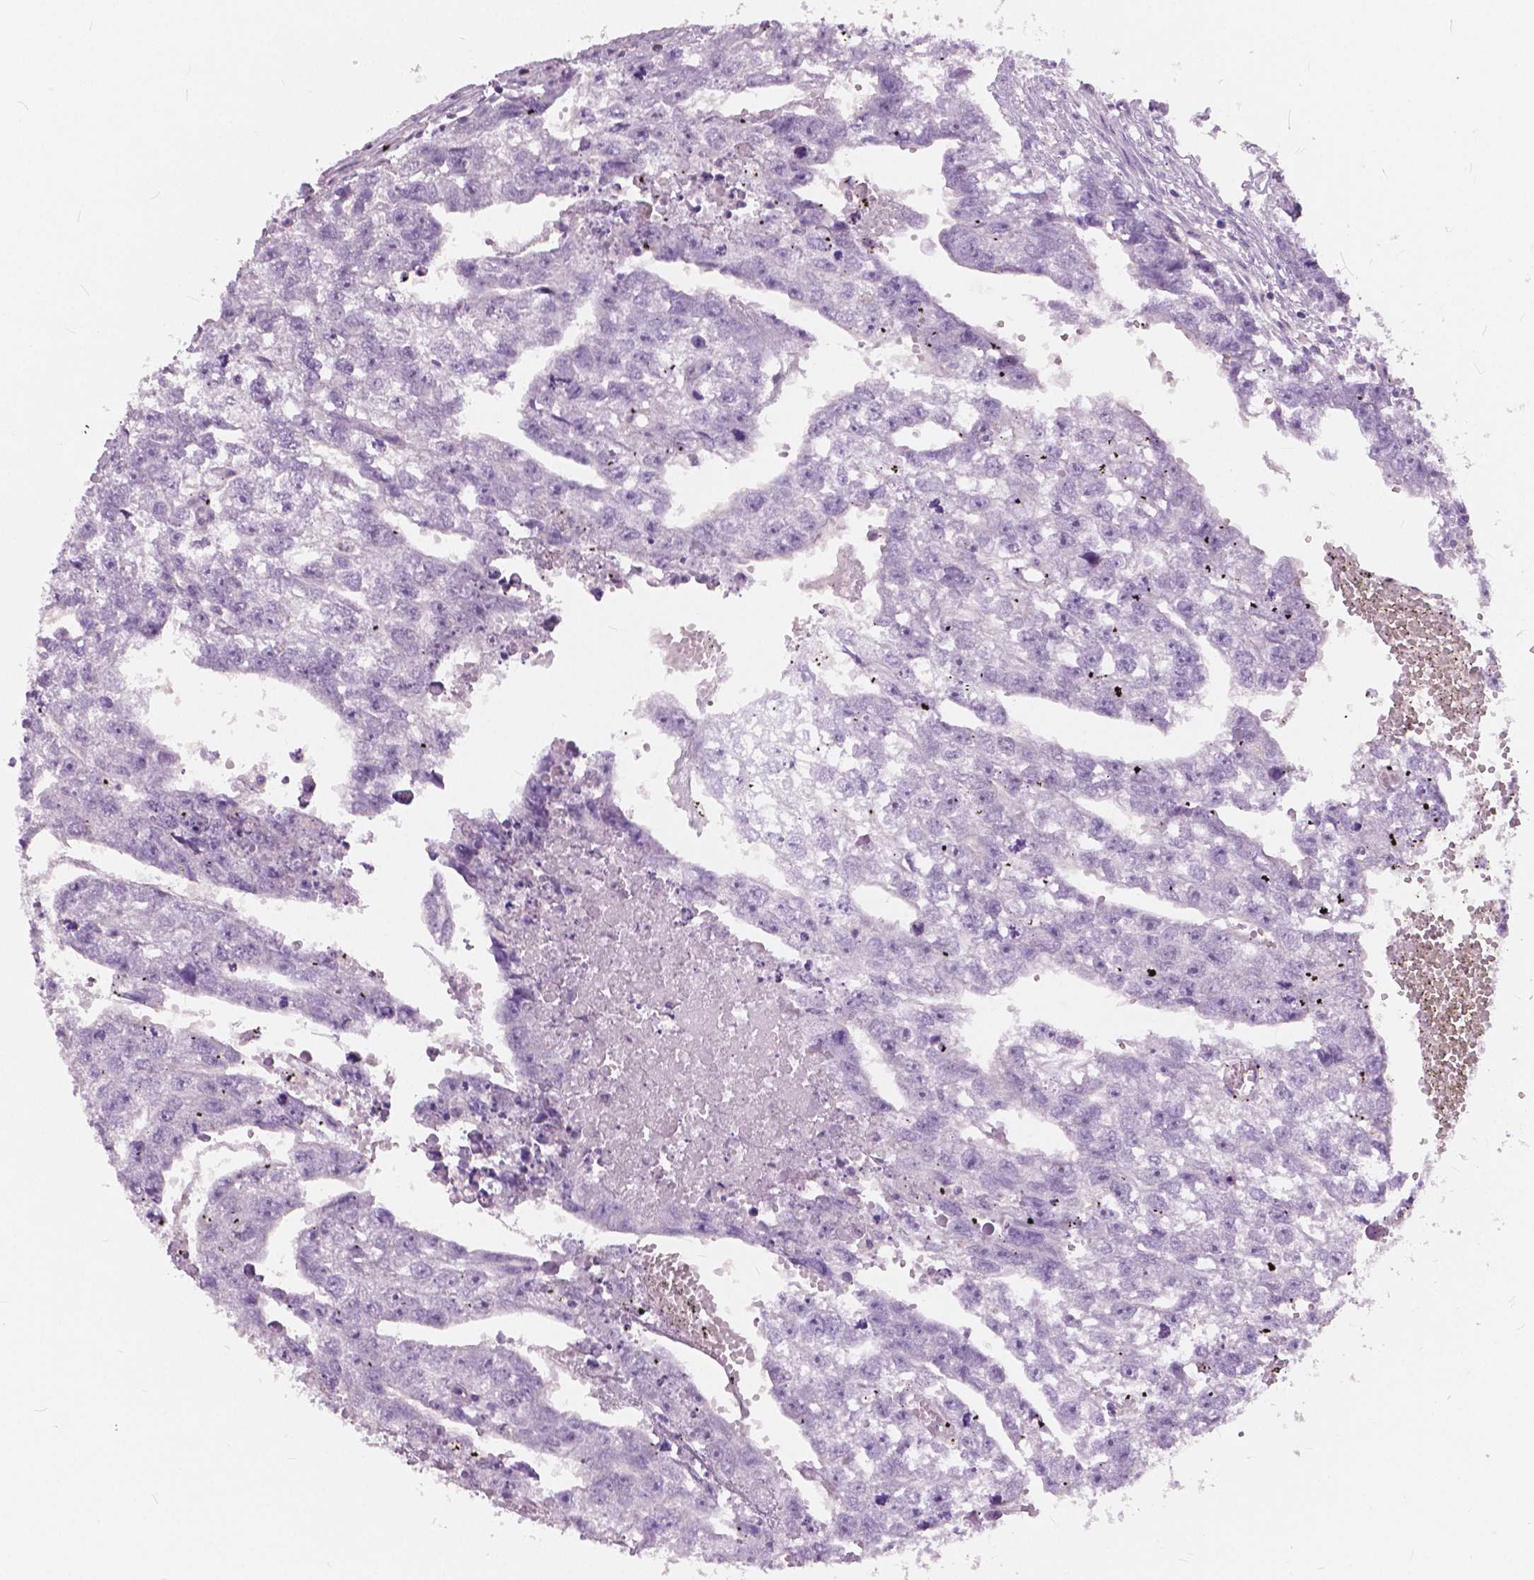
{"staining": {"intensity": "negative", "quantity": "none", "location": "none"}, "tissue": "testis cancer", "cell_type": "Tumor cells", "image_type": "cancer", "snomed": [{"axis": "morphology", "description": "Carcinoma, Embryonal, NOS"}, {"axis": "morphology", "description": "Teratoma, malignant, NOS"}, {"axis": "topography", "description": "Testis"}], "caption": "Tumor cells show no significant protein positivity in testis cancer (malignant teratoma).", "gene": "TKFC", "patient": {"sex": "male", "age": 44}}